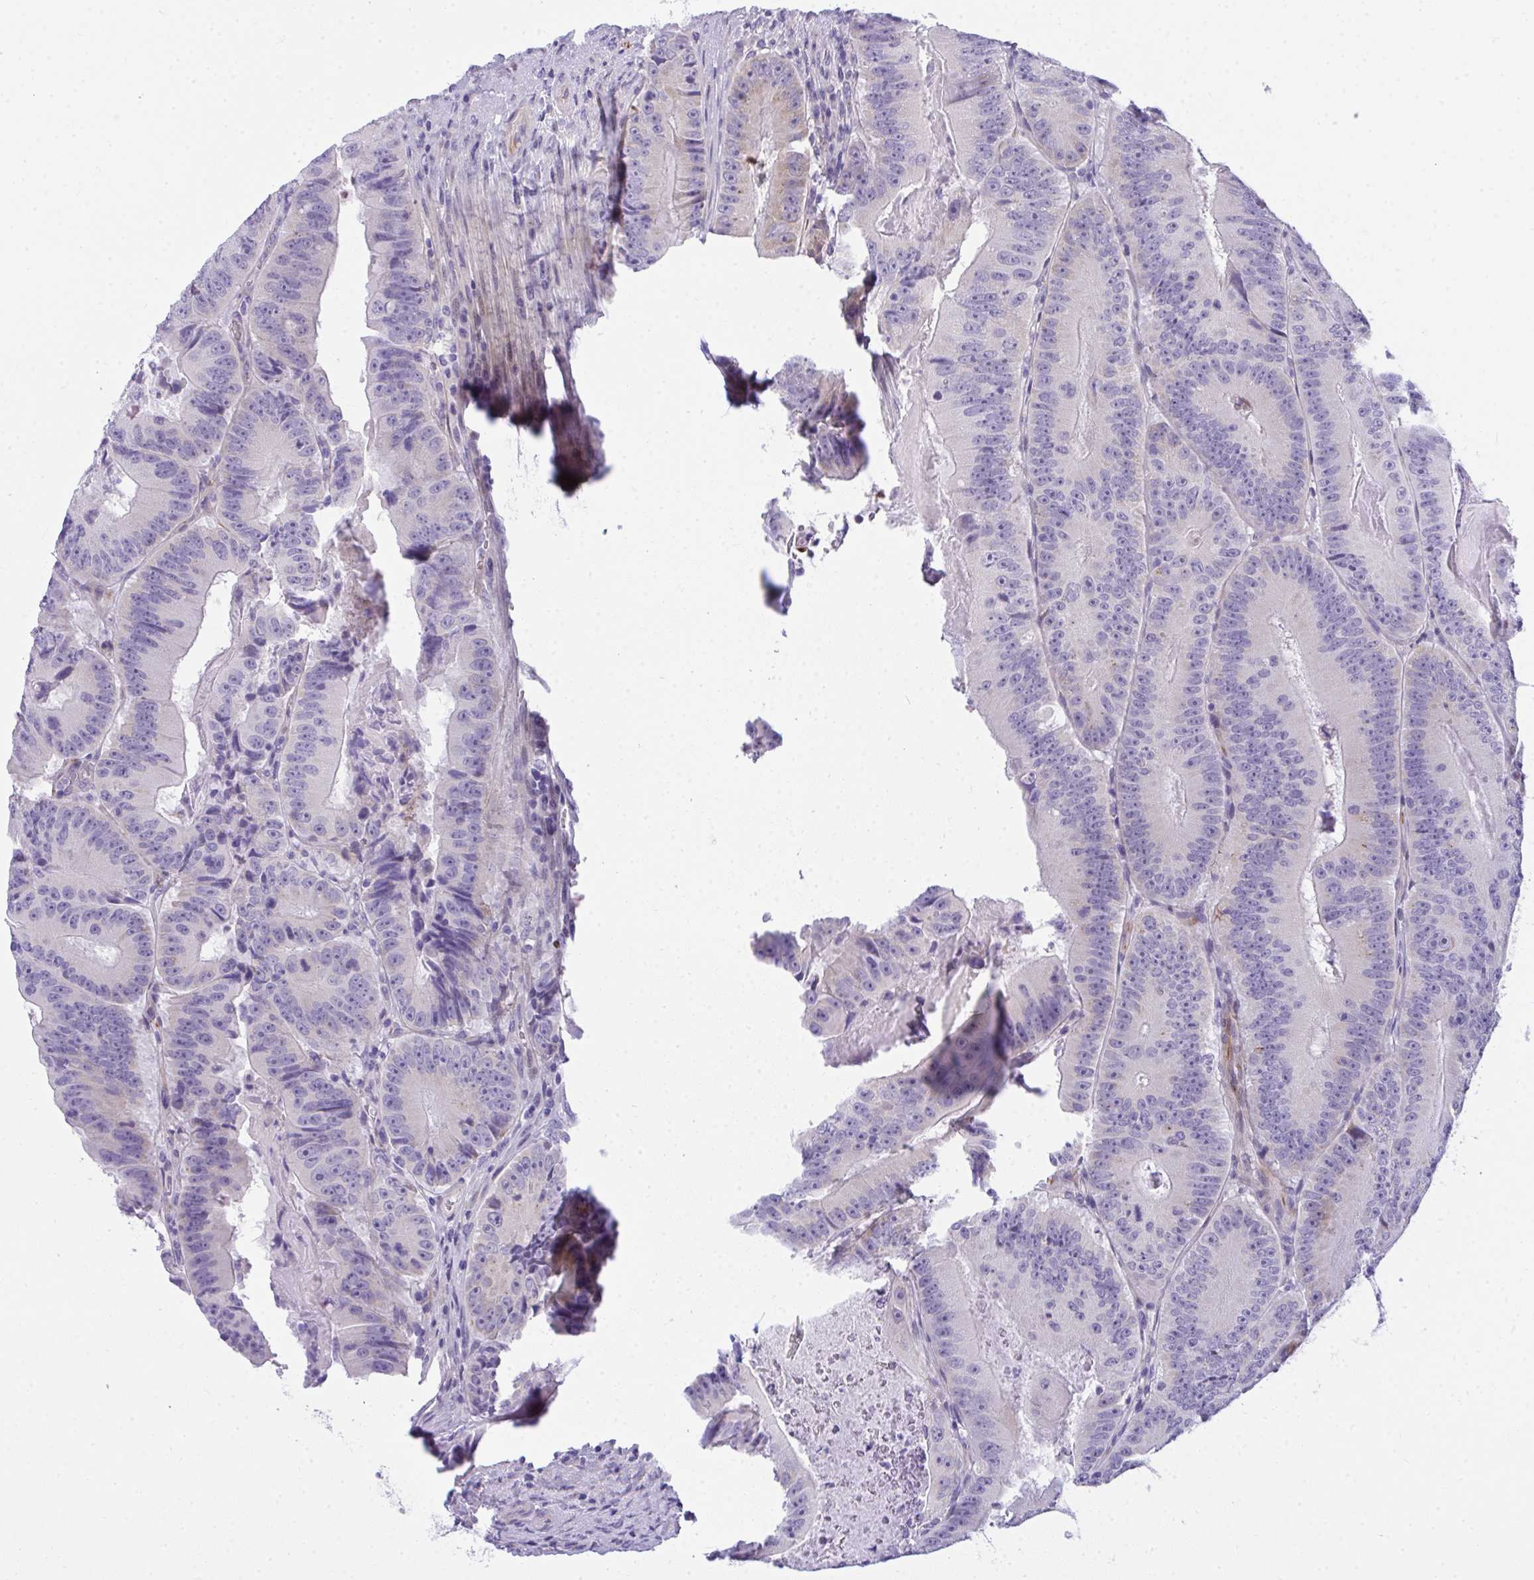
{"staining": {"intensity": "negative", "quantity": "none", "location": "none"}, "tissue": "colorectal cancer", "cell_type": "Tumor cells", "image_type": "cancer", "snomed": [{"axis": "morphology", "description": "Adenocarcinoma, NOS"}, {"axis": "topography", "description": "Colon"}], "caption": "Colorectal cancer (adenocarcinoma) was stained to show a protein in brown. There is no significant expression in tumor cells.", "gene": "TSBP1", "patient": {"sex": "female", "age": 86}}